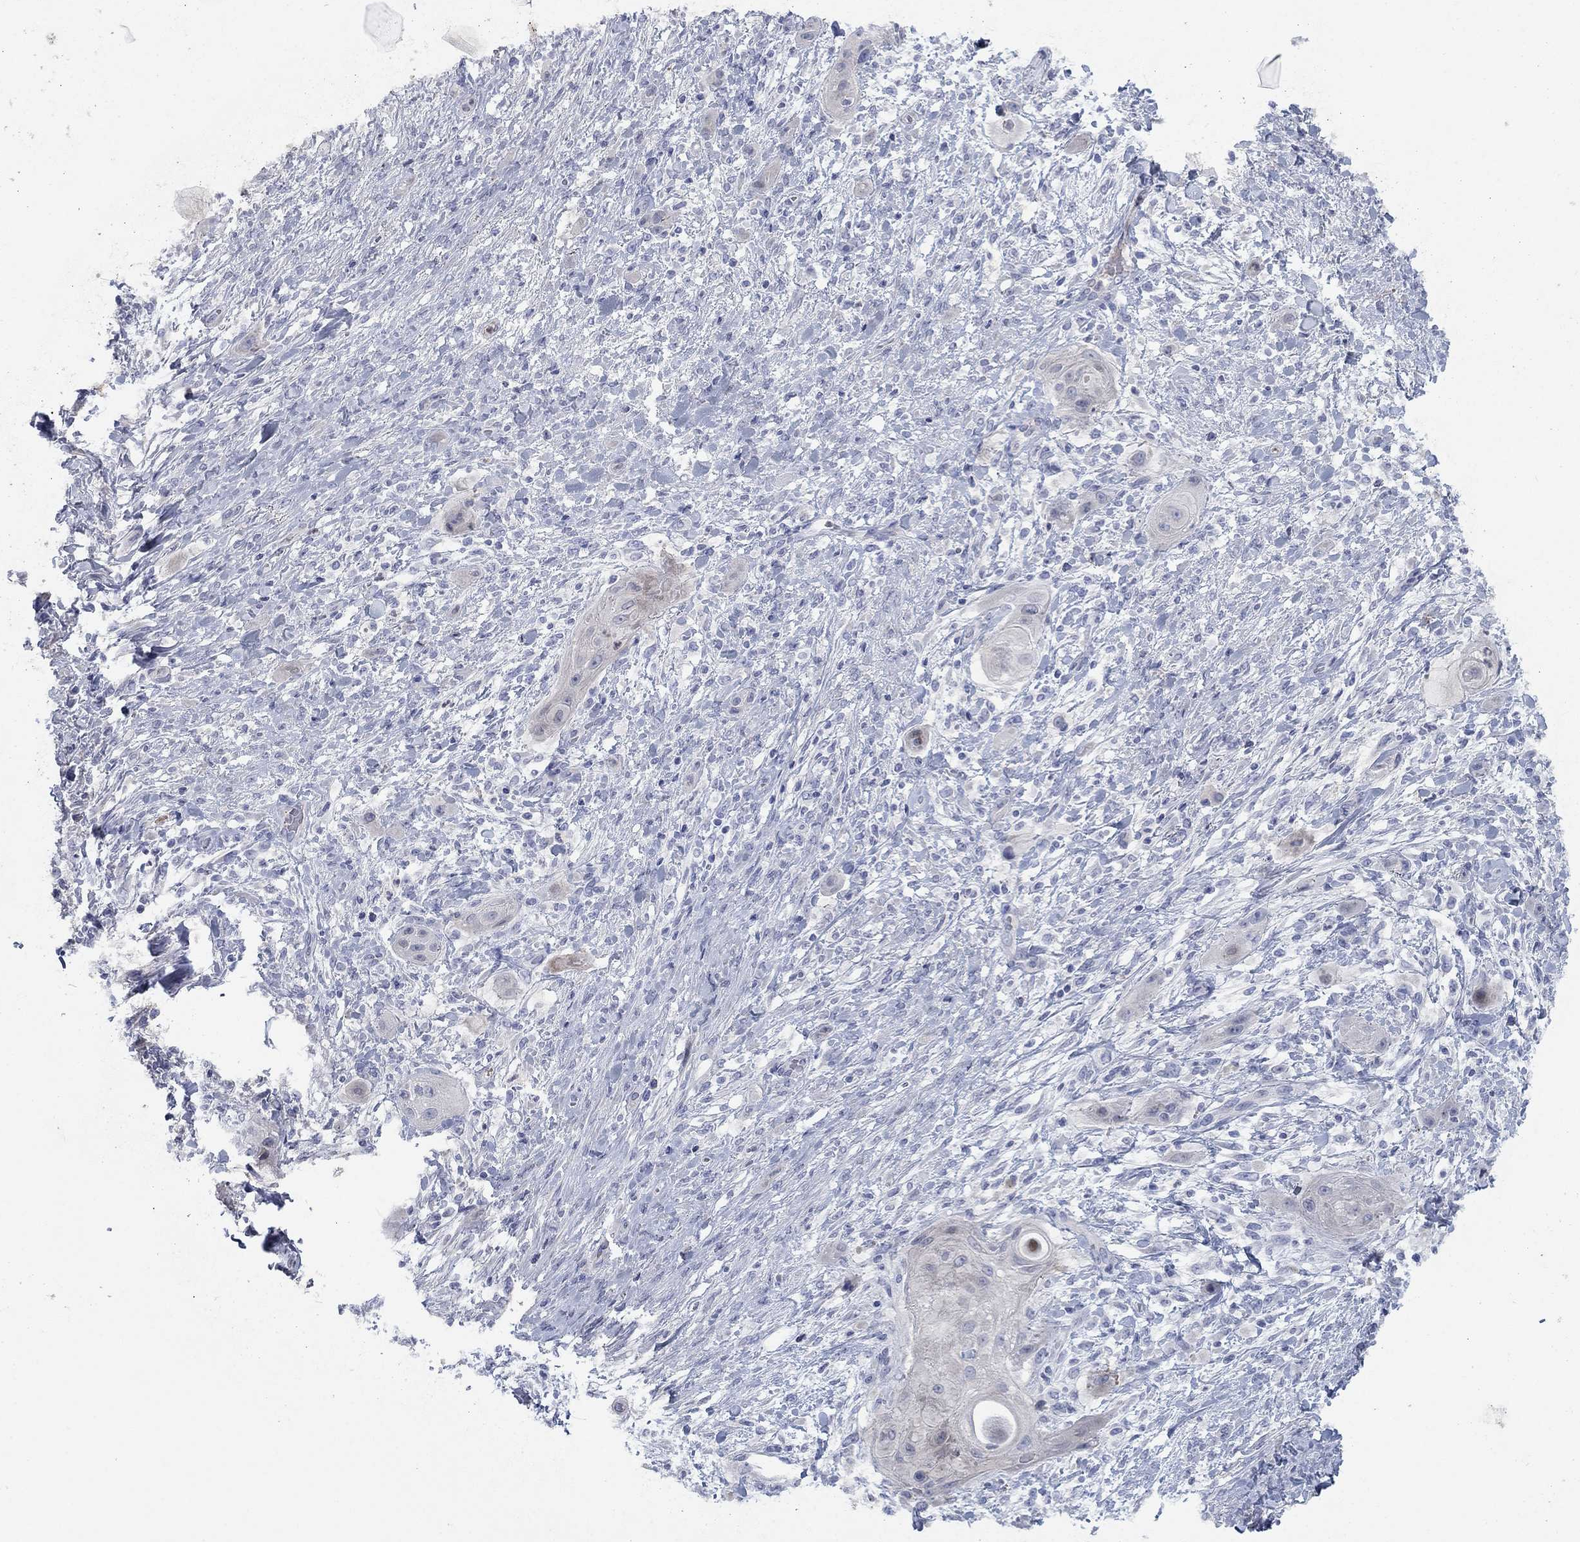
{"staining": {"intensity": "negative", "quantity": "none", "location": "none"}, "tissue": "skin cancer", "cell_type": "Tumor cells", "image_type": "cancer", "snomed": [{"axis": "morphology", "description": "Squamous cell carcinoma, NOS"}, {"axis": "topography", "description": "Skin"}], "caption": "An immunohistochemistry histopathology image of skin cancer (squamous cell carcinoma) is shown. There is no staining in tumor cells of skin cancer (squamous cell carcinoma).", "gene": "TMEM249", "patient": {"sex": "male", "age": 62}}